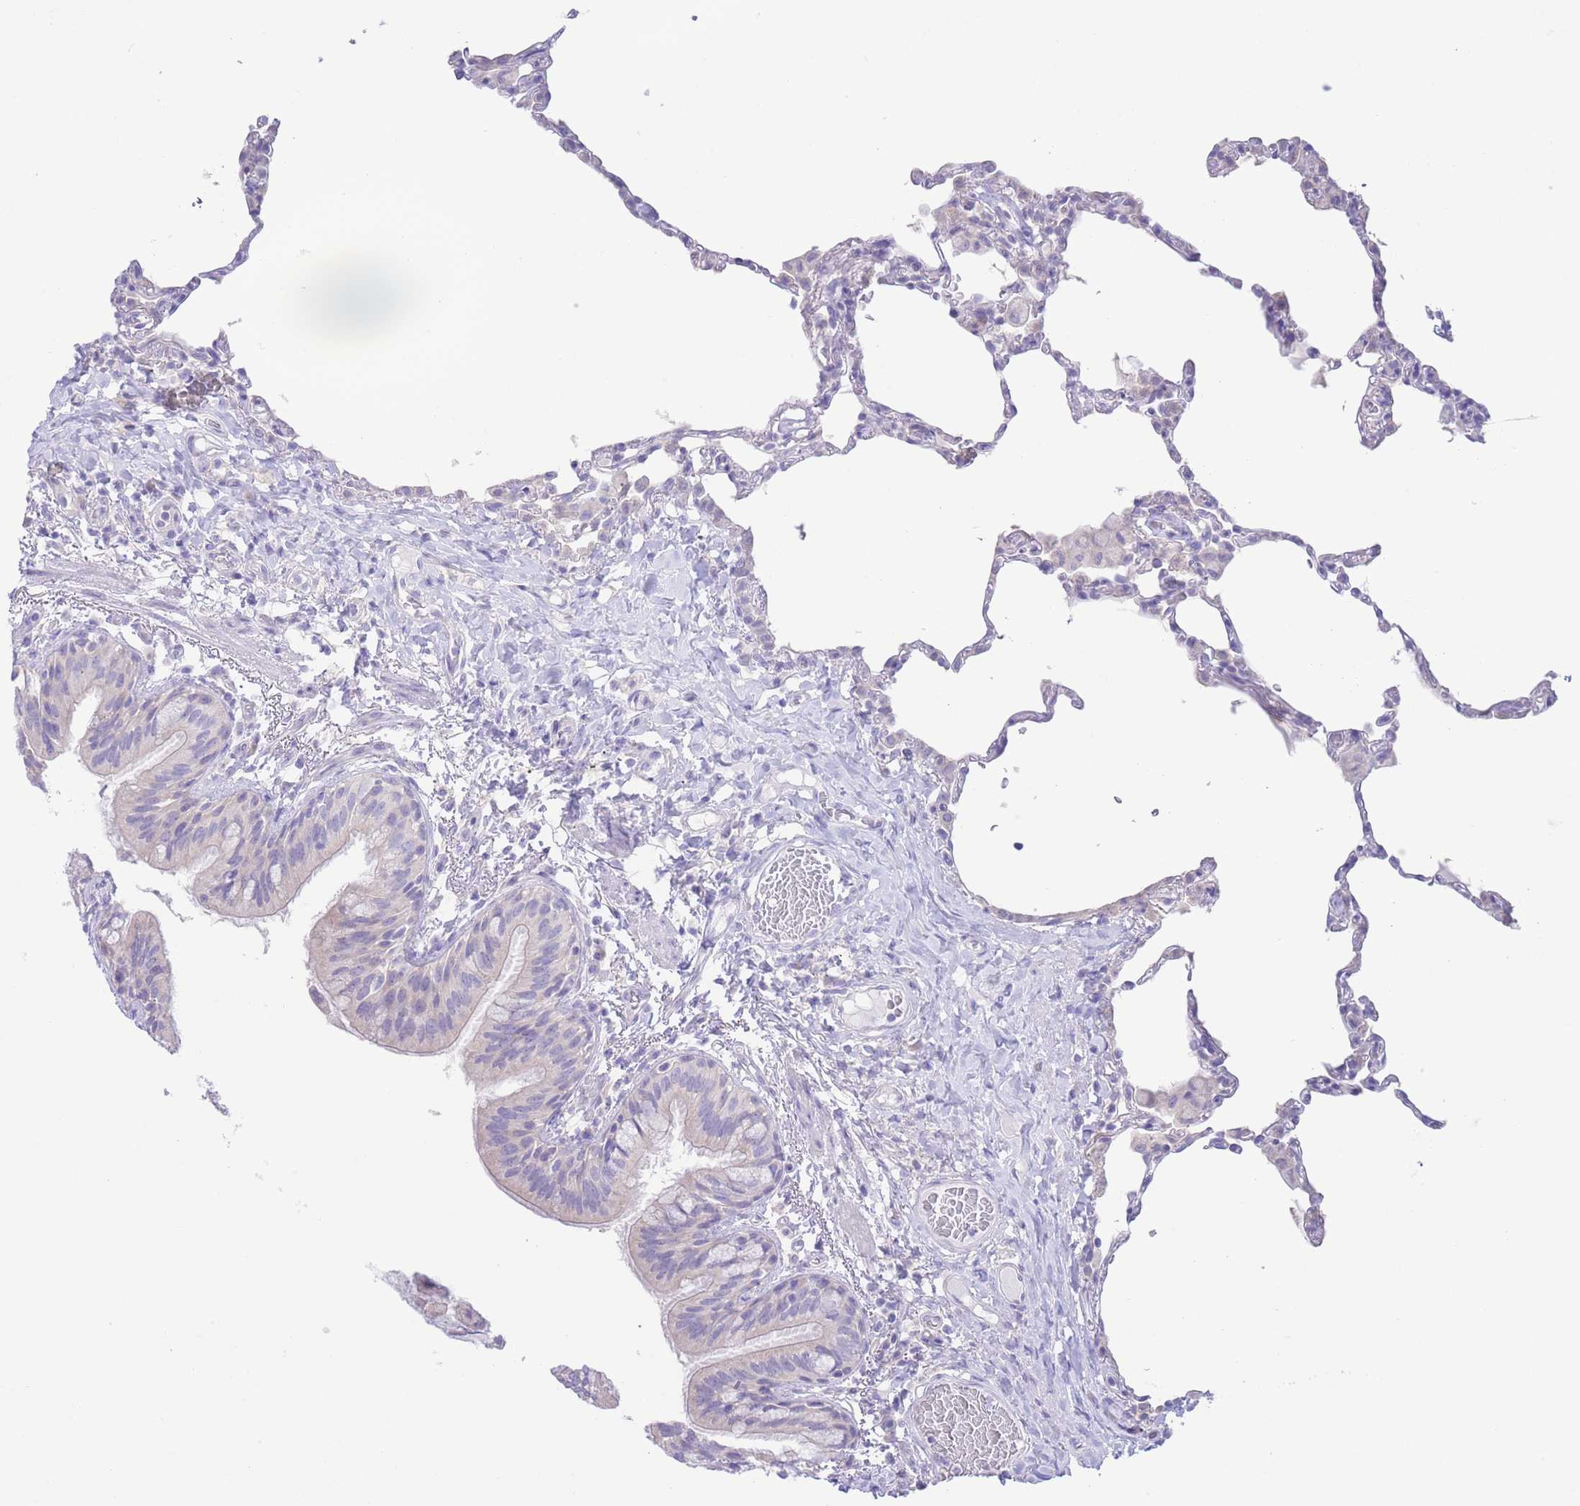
{"staining": {"intensity": "negative", "quantity": "none", "location": "none"}, "tissue": "lung", "cell_type": "Alveolar cells", "image_type": "normal", "snomed": [{"axis": "morphology", "description": "Normal tissue, NOS"}, {"axis": "topography", "description": "Lung"}], "caption": "Immunohistochemical staining of unremarkable human lung shows no significant expression in alveolar cells. Brightfield microscopy of immunohistochemistry (IHC) stained with DAB (3,3'-diaminobenzidine) (brown) and hematoxylin (blue), captured at high magnification.", "gene": "FAH", "patient": {"sex": "female", "age": 57}}